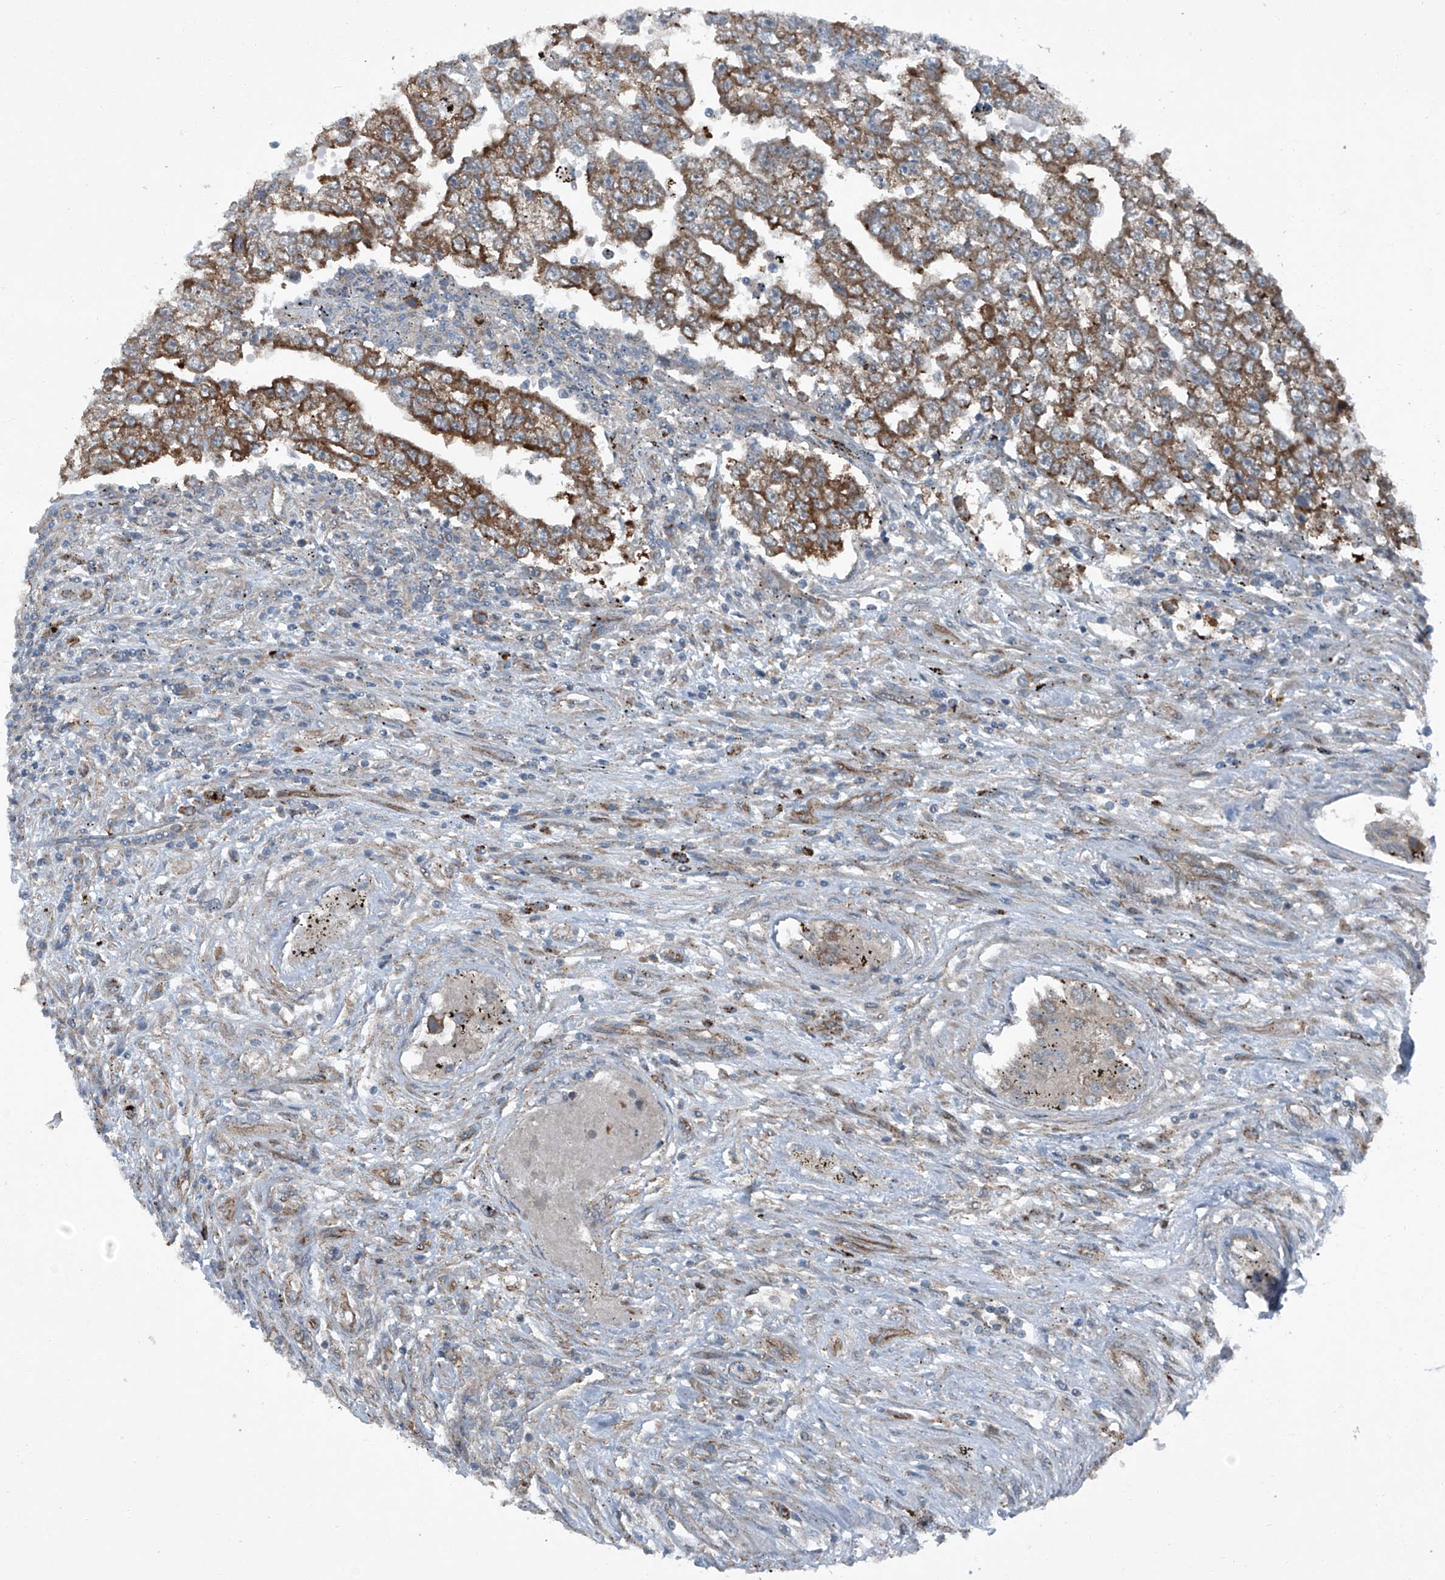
{"staining": {"intensity": "moderate", "quantity": "25%-75%", "location": "cytoplasmic/membranous"}, "tissue": "testis cancer", "cell_type": "Tumor cells", "image_type": "cancer", "snomed": [{"axis": "morphology", "description": "Carcinoma, Embryonal, NOS"}, {"axis": "topography", "description": "Testis"}], "caption": "A histopathology image of human testis cancer stained for a protein exhibits moderate cytoplasmic/membranous brown staining in tumor cells.", "gene": "SENP2", "patient": {"sex": "male", "age": 25}}